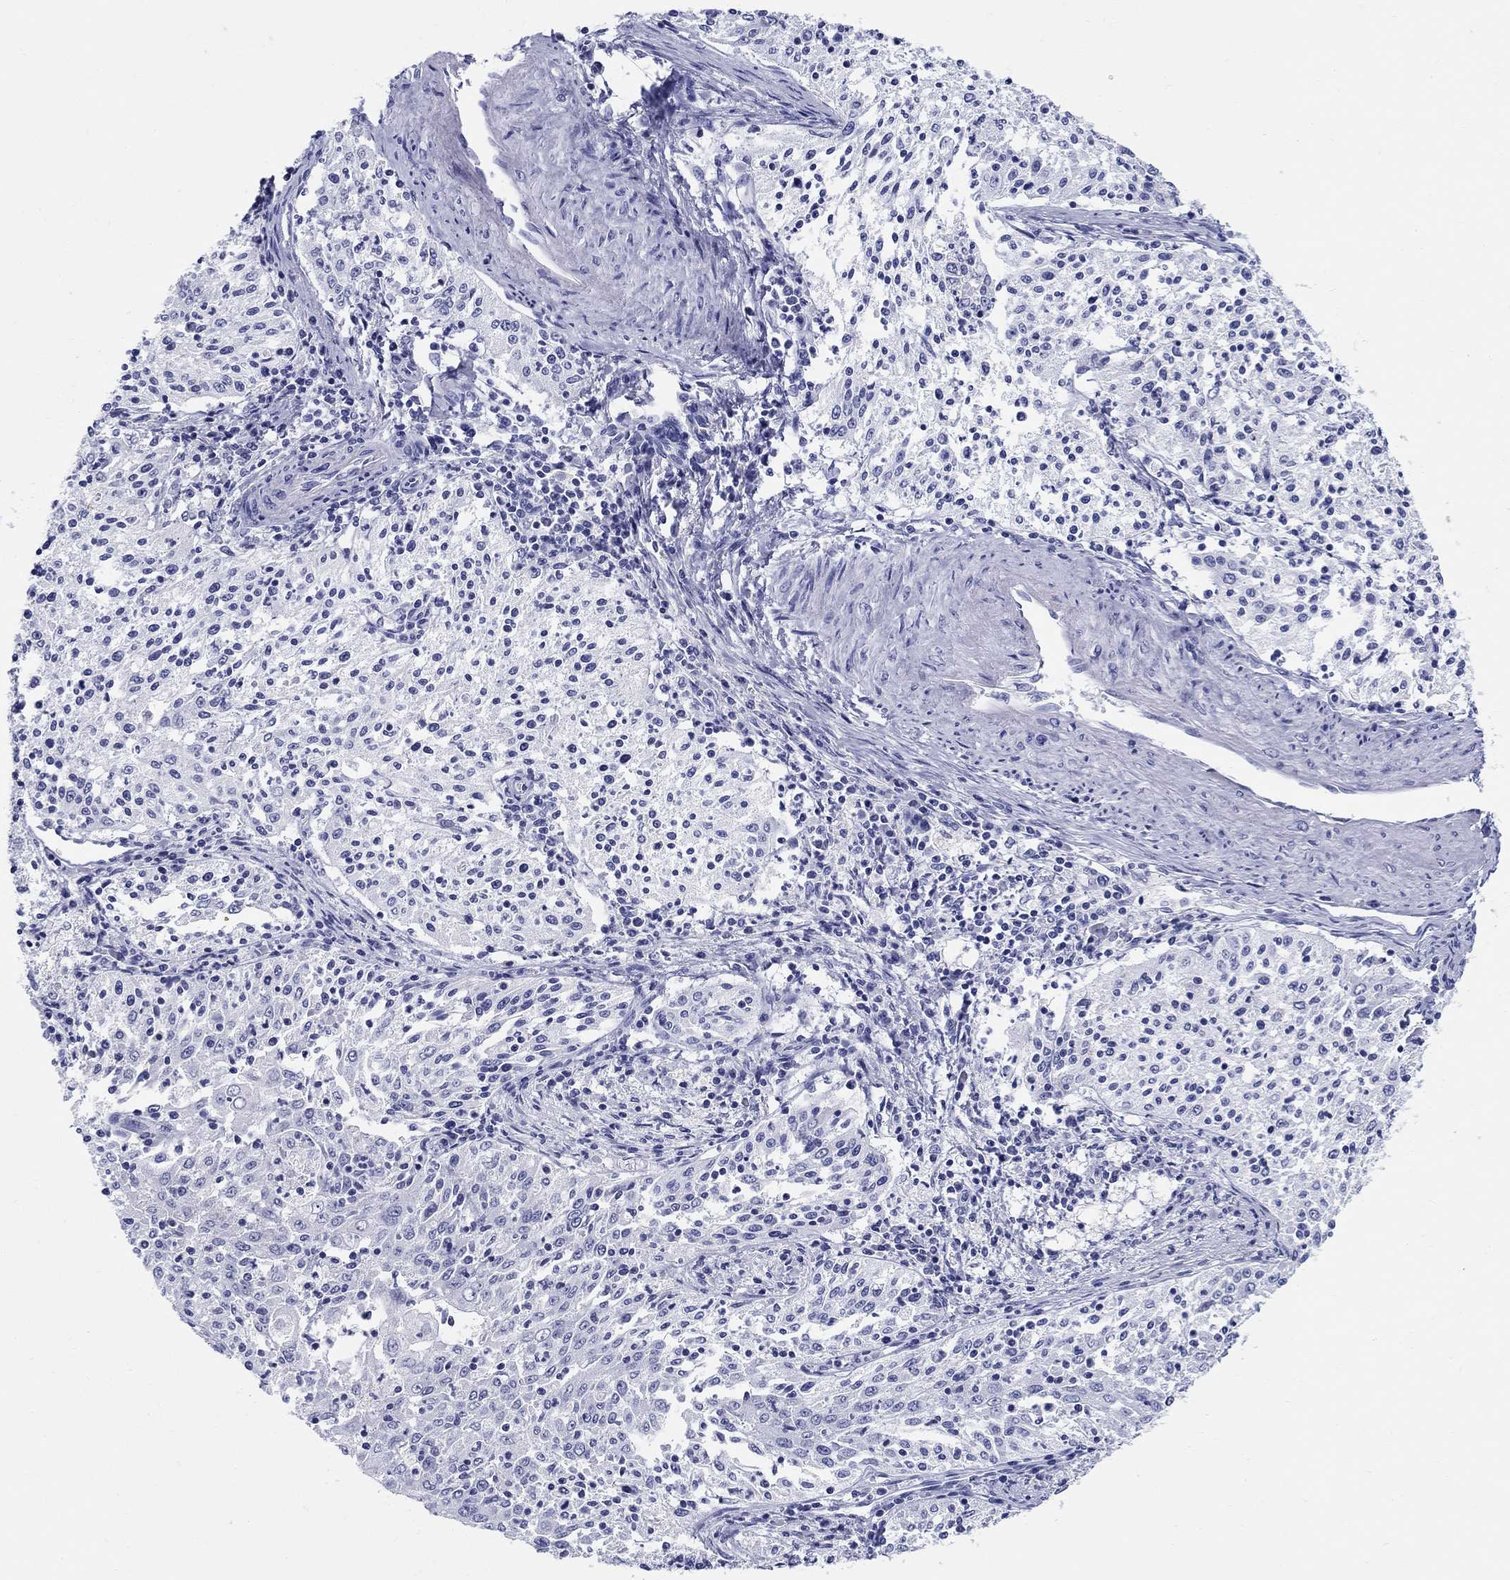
{"staining": {"intensity": "negative", "quantity": "none", "location": "none"}, "tissue": "cervical cancer", "cell_type": "Tumor cells", "image_type": "cancer", "snomed": [{"axis": "morphology", "description": "Squamous cell carcinoma, NOS"}, {"axis": "topography", "description": "Cervix"}], "caption": "Immunohistochemical staining of human squamous cell carcinoma (cervical) demonstrates no significant expression in tumor cells. The staining is performed using DAB brown chromogen with nuclei counter-stained in using hematoxylin.", "gene": "LAMP5", "patient": {"sex": "female", "age": 41}}